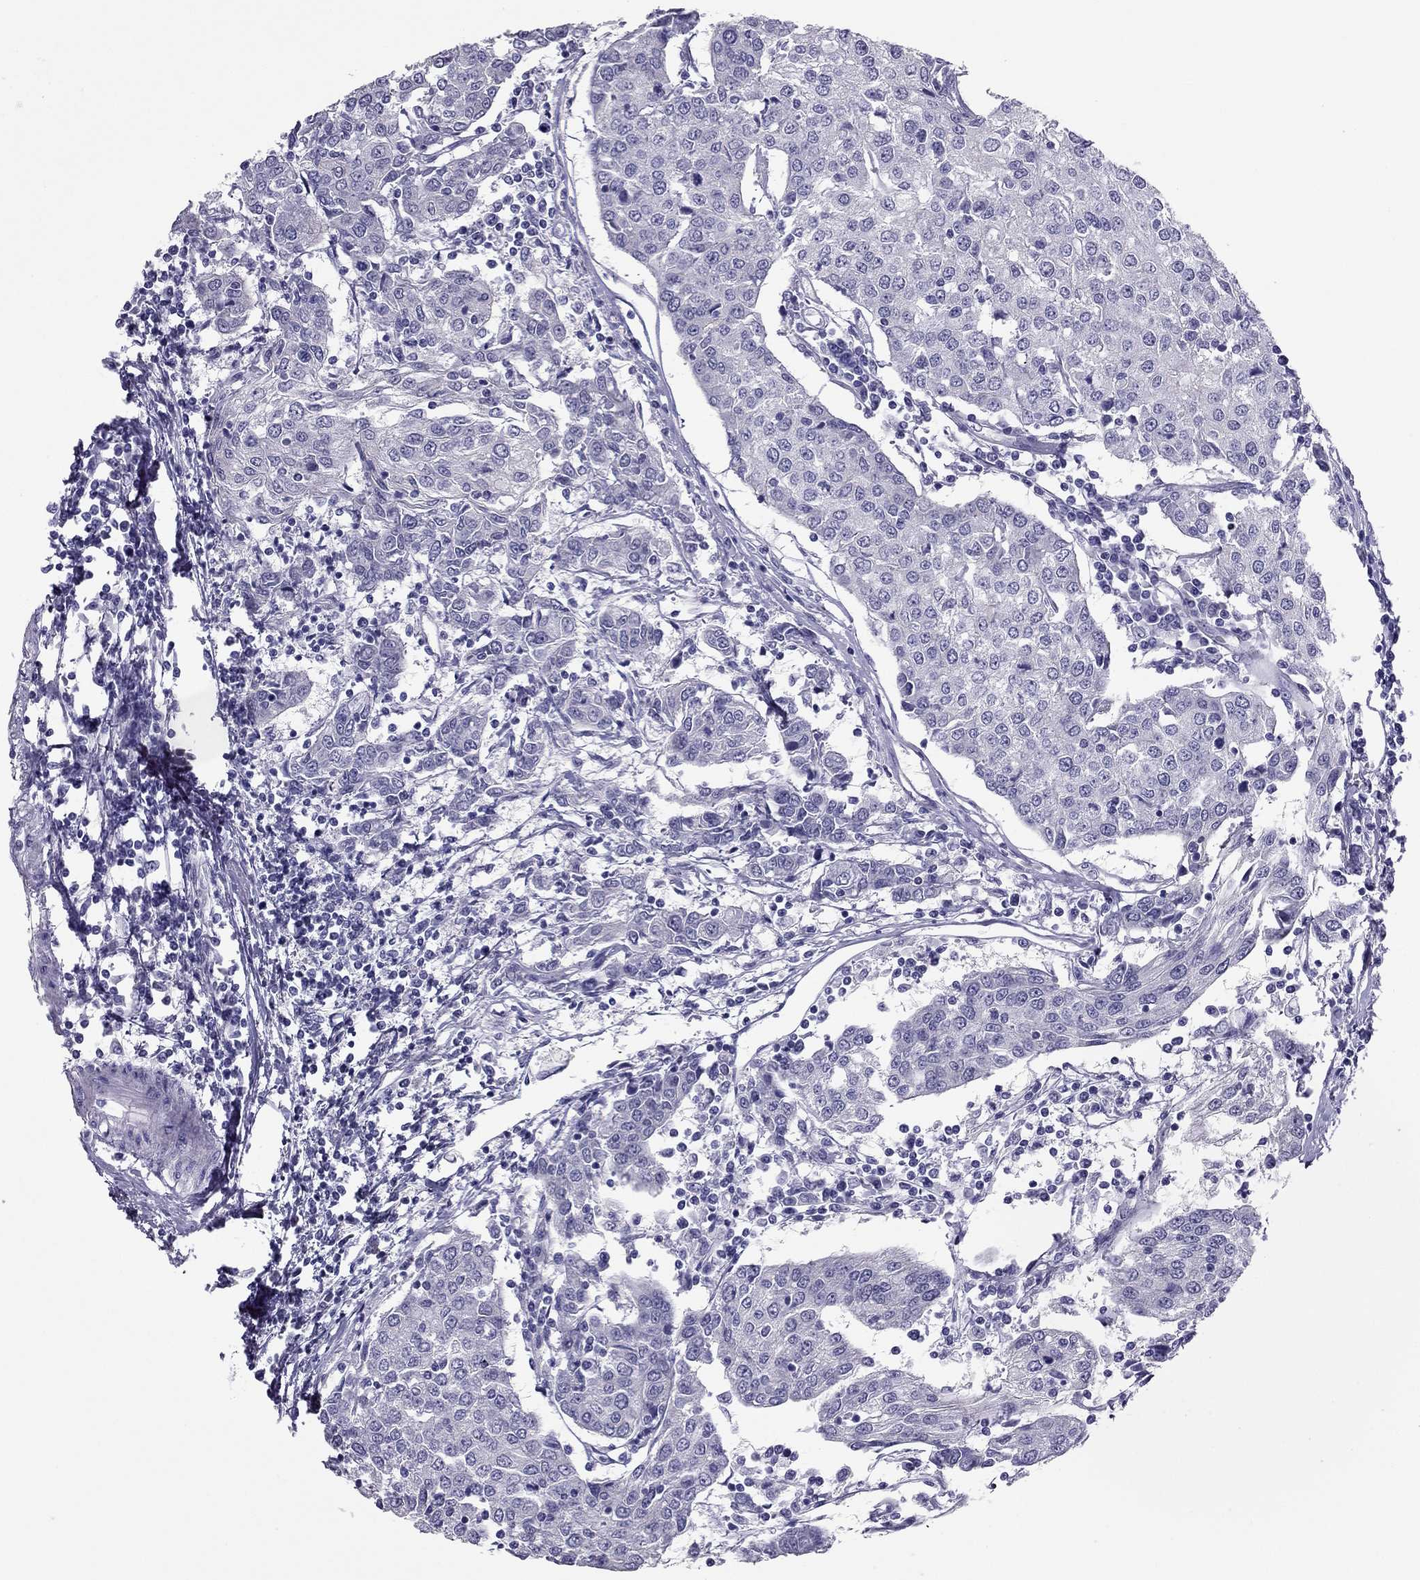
{"staining": {"intensity": "negative", "quantity": "none", "location": "none"}, "tissue": "urothelial cancer", "cell_type": "Tumor cells", "image_type": "cancer", "snomed": [{"axis": "morphology", "description": "Urothelial carcinoma, High grade"}, {"axis": "topography", "description": "Urinary bladder"}], "caption": "The immunohistochemistry (IHC) photomicrograph has no significant expression in tumor cells of urothelial carcinoma (high-grade) tissue.", "gene": "PDE6A", "patient": {"sex": "female", "age": 85}}